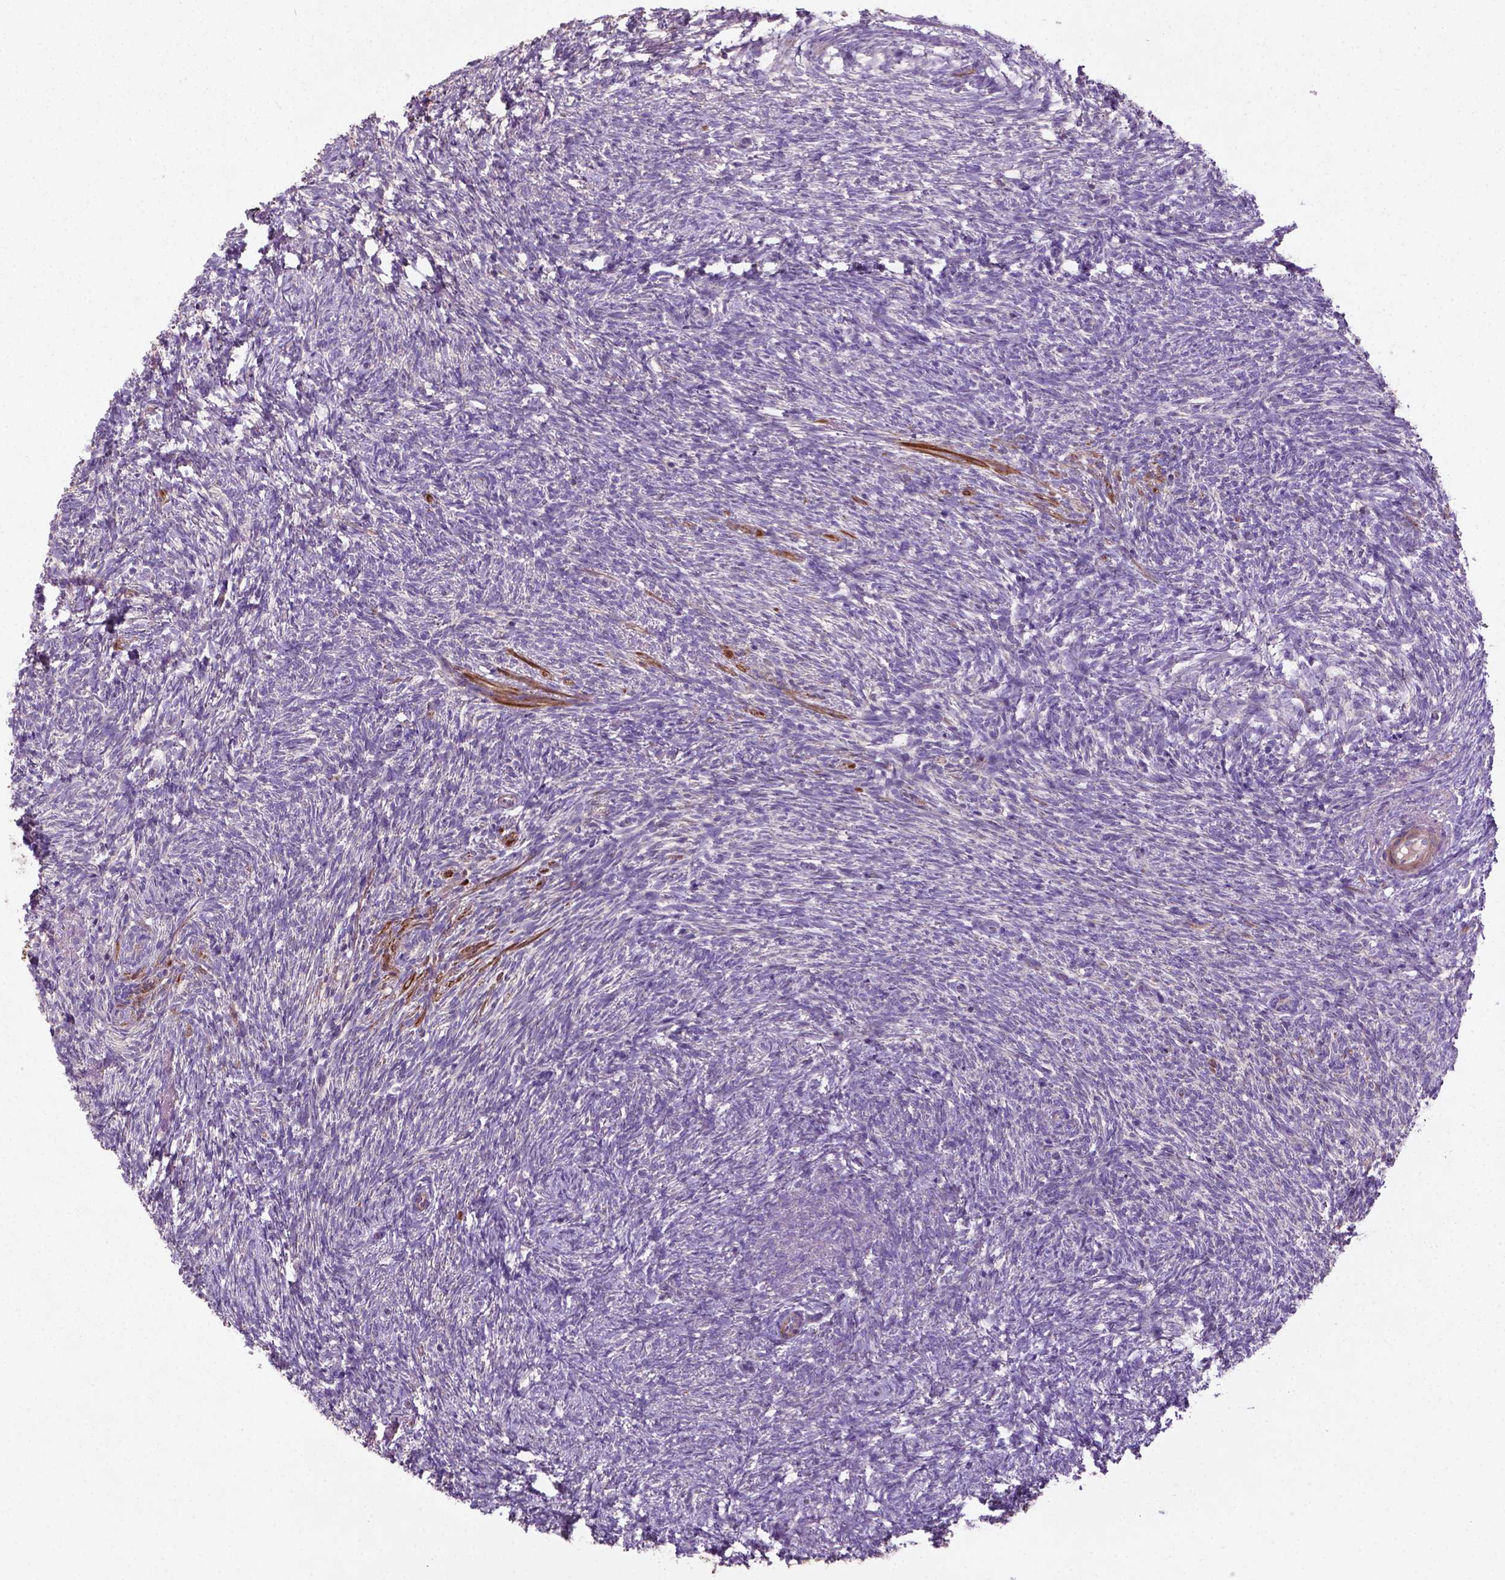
{"staining": {"intensity": "negative", "quantity": "none", "location": "none"}, "tissue": "ovary", "cell_type": "Follicle cells", "image_type": "normal", "snomed": [{"axis": "morphology", "description": "Normal tissue, NOS"}, {"axis": "topography", "description": "Ovary"}], "caption": "Normal ovary was stained to show a protein in brown. There is no significant expression in follicle cells. The staining was performed using DAB to visualize the protein expression in brown, while the nuclei were stained in blue with hematoxylin (Magnification: 20x).", "gene": "BMP4", "patient": {"sex": "female", "age": 46}}